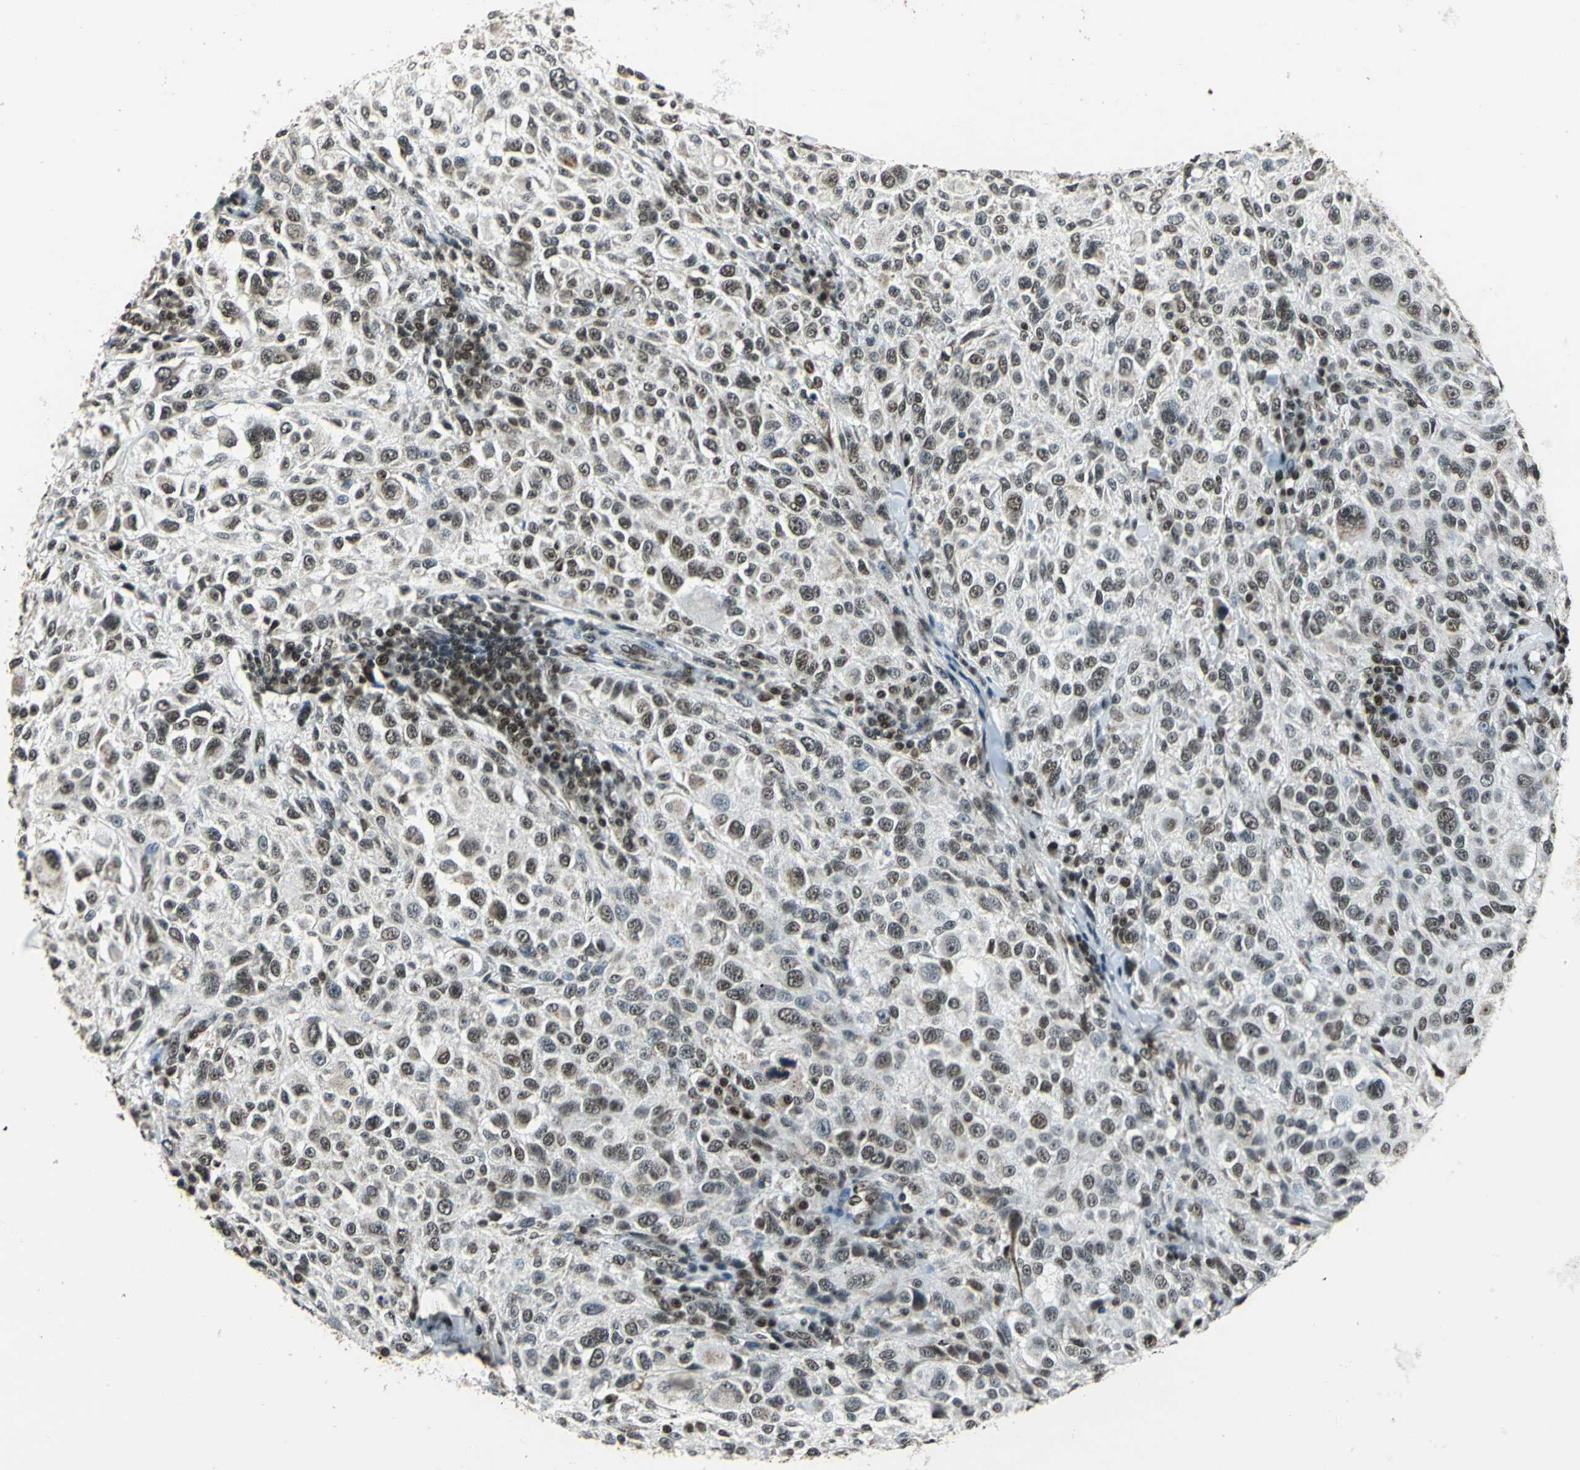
{"staining": {"intensity": "weak", "quantity": "25%-75%", "location": "nuclear"}, "tissue": "melanoma", "cell_type": "Tumor cells", "image_type": "cancer", "snomed": [{"axis": "morphology", "description": "Necrosis, NOS"}, {"axis": "morphology", "description": "Malignant melanoma, NOS"}, {"axis": "topography", "description": "Skin"}], "caption": "Brown immunohistochemical staining in melanoma shows weak nuclear staining in about 25%-75% of tumor cells.", "gene": "BCLAF1", "patient": {"sex": "female", "age": 87}}